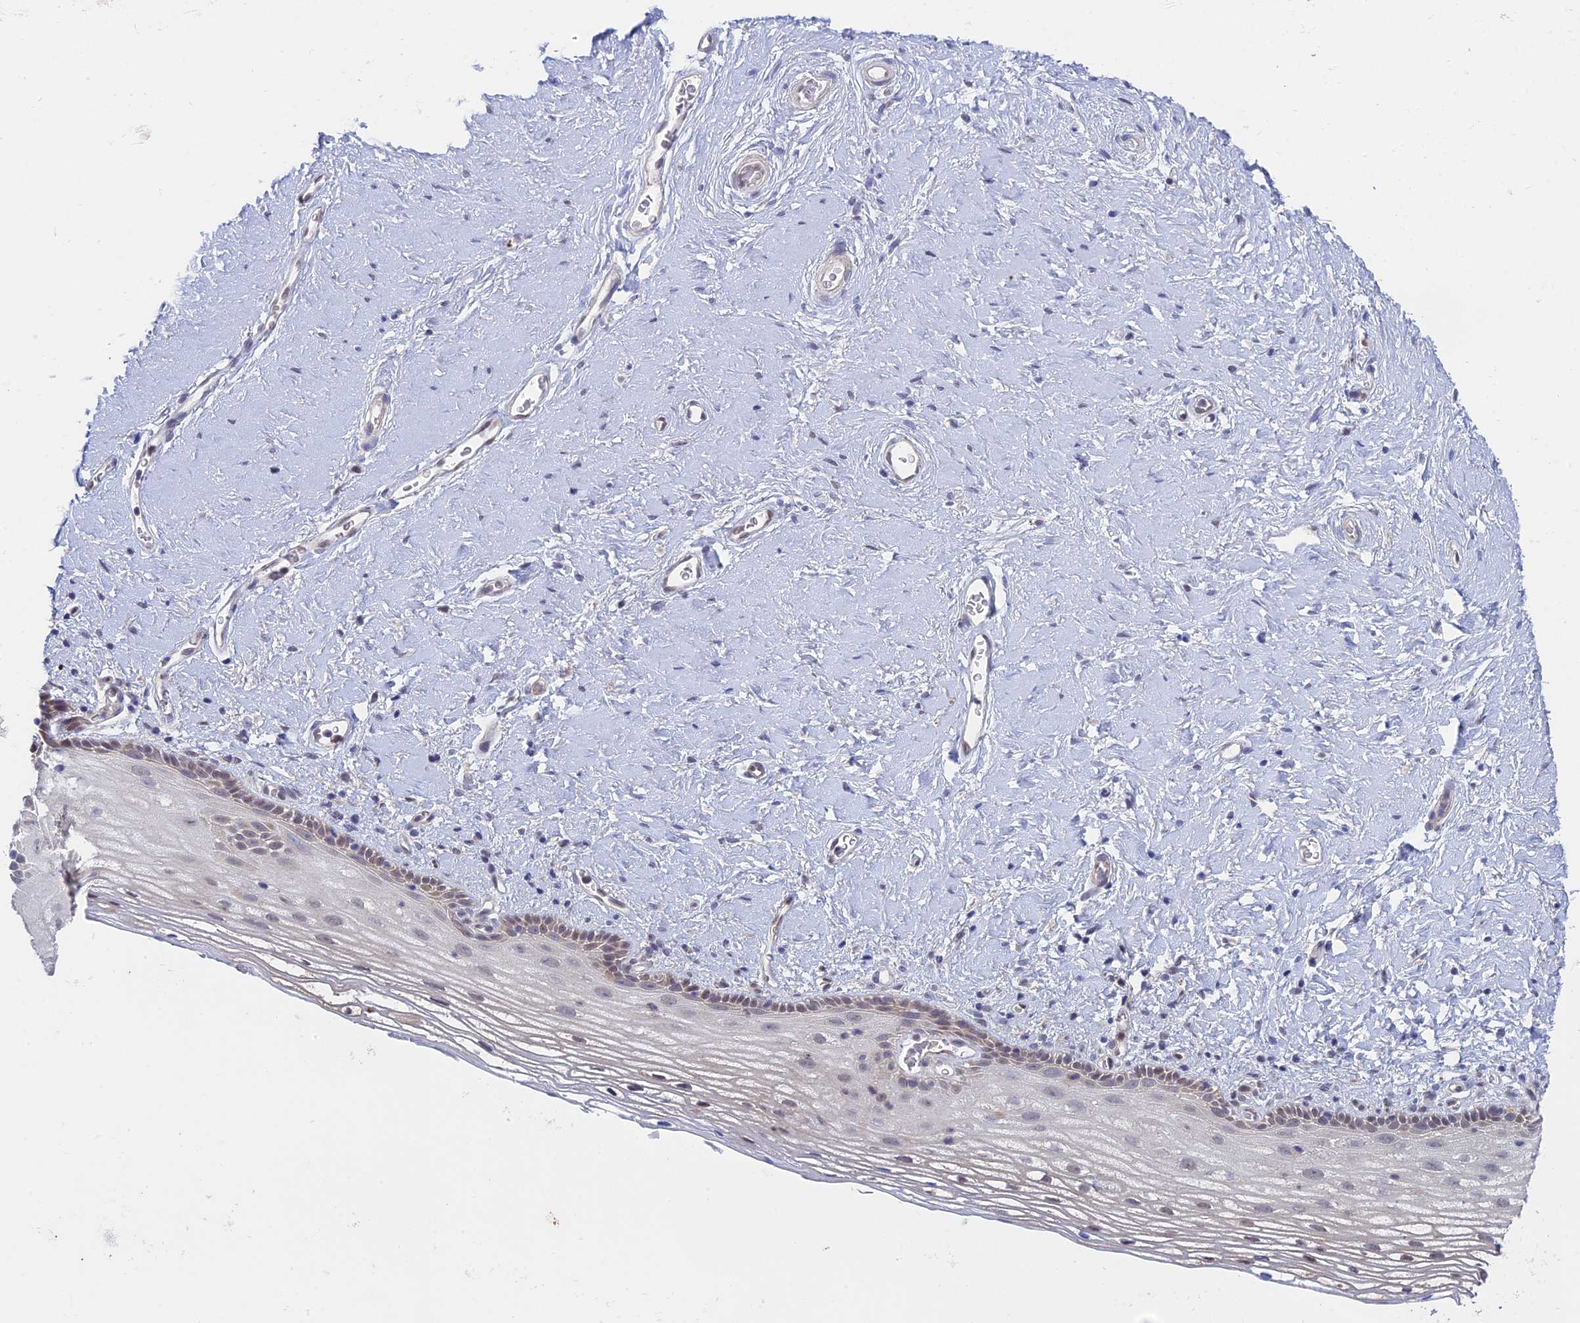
{"staining": {"intensity": "moderate", "quantity": "<25%", "location": "nuclear"}, "tissue": "vagina", "cell_type": "Squamous epithelial cells", "image_type": "normal", "snomed": [{"axis": "morphology", "description": "Normal tissue, NOS"}, {"axis": "morphology", "description": "Adenocarcinoma, NOS"}, {"axis": "topography", "description": "Rectum"}, {"axis": "topography", "description": "Vagina"}], "caption": "A brown stain shows moderate nuclear positivity of a protein in squamous epithelial cells of normal human vagina. (DAB (3,3'-diaminobenzidine) IHC with brightfield microscopy, high magnification).", "gene": "MRPL17", "patient": {"sex": "female", "age": 71}}